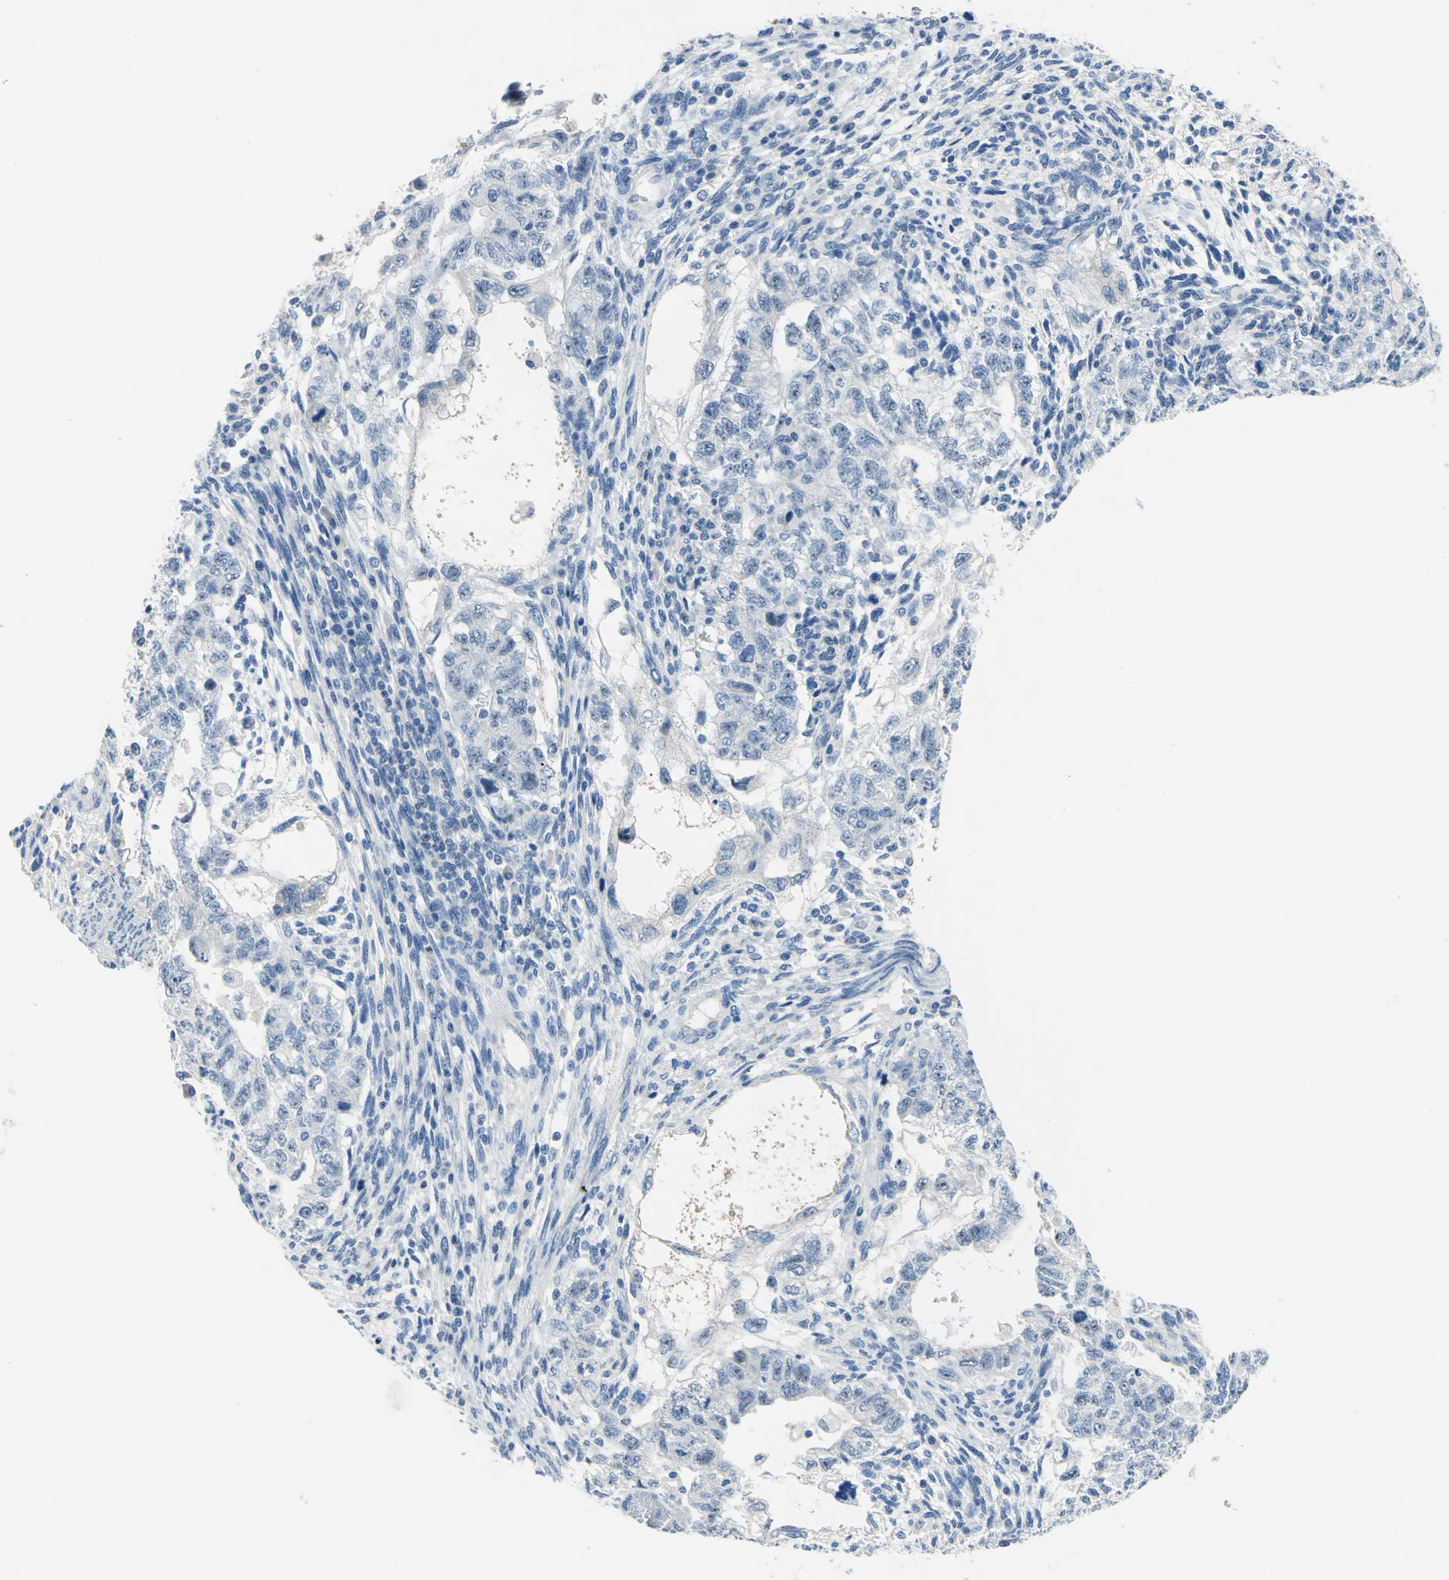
{"staining": {"intensity": "negative", "quantity": "none", "location": "none"}, "tissue": "testis cancer", "cell_type": "Tumor cells", "image_type": "cancer", "snomed": [{"axis": "morphology", "description": "Normal tissue, NOS"}, {"axis": "morphology", "description": "Carcinoma, Embryonal, NOS"}, {"axis": "topography", "description": "Testis"}], "caption": "IHC of testis embryonal carcinoma demonstrates no expression in tumor cells. Nuclei are stained in blue.", "gene": "MUC4", "patient": {"sex": "male", "age": 36}}